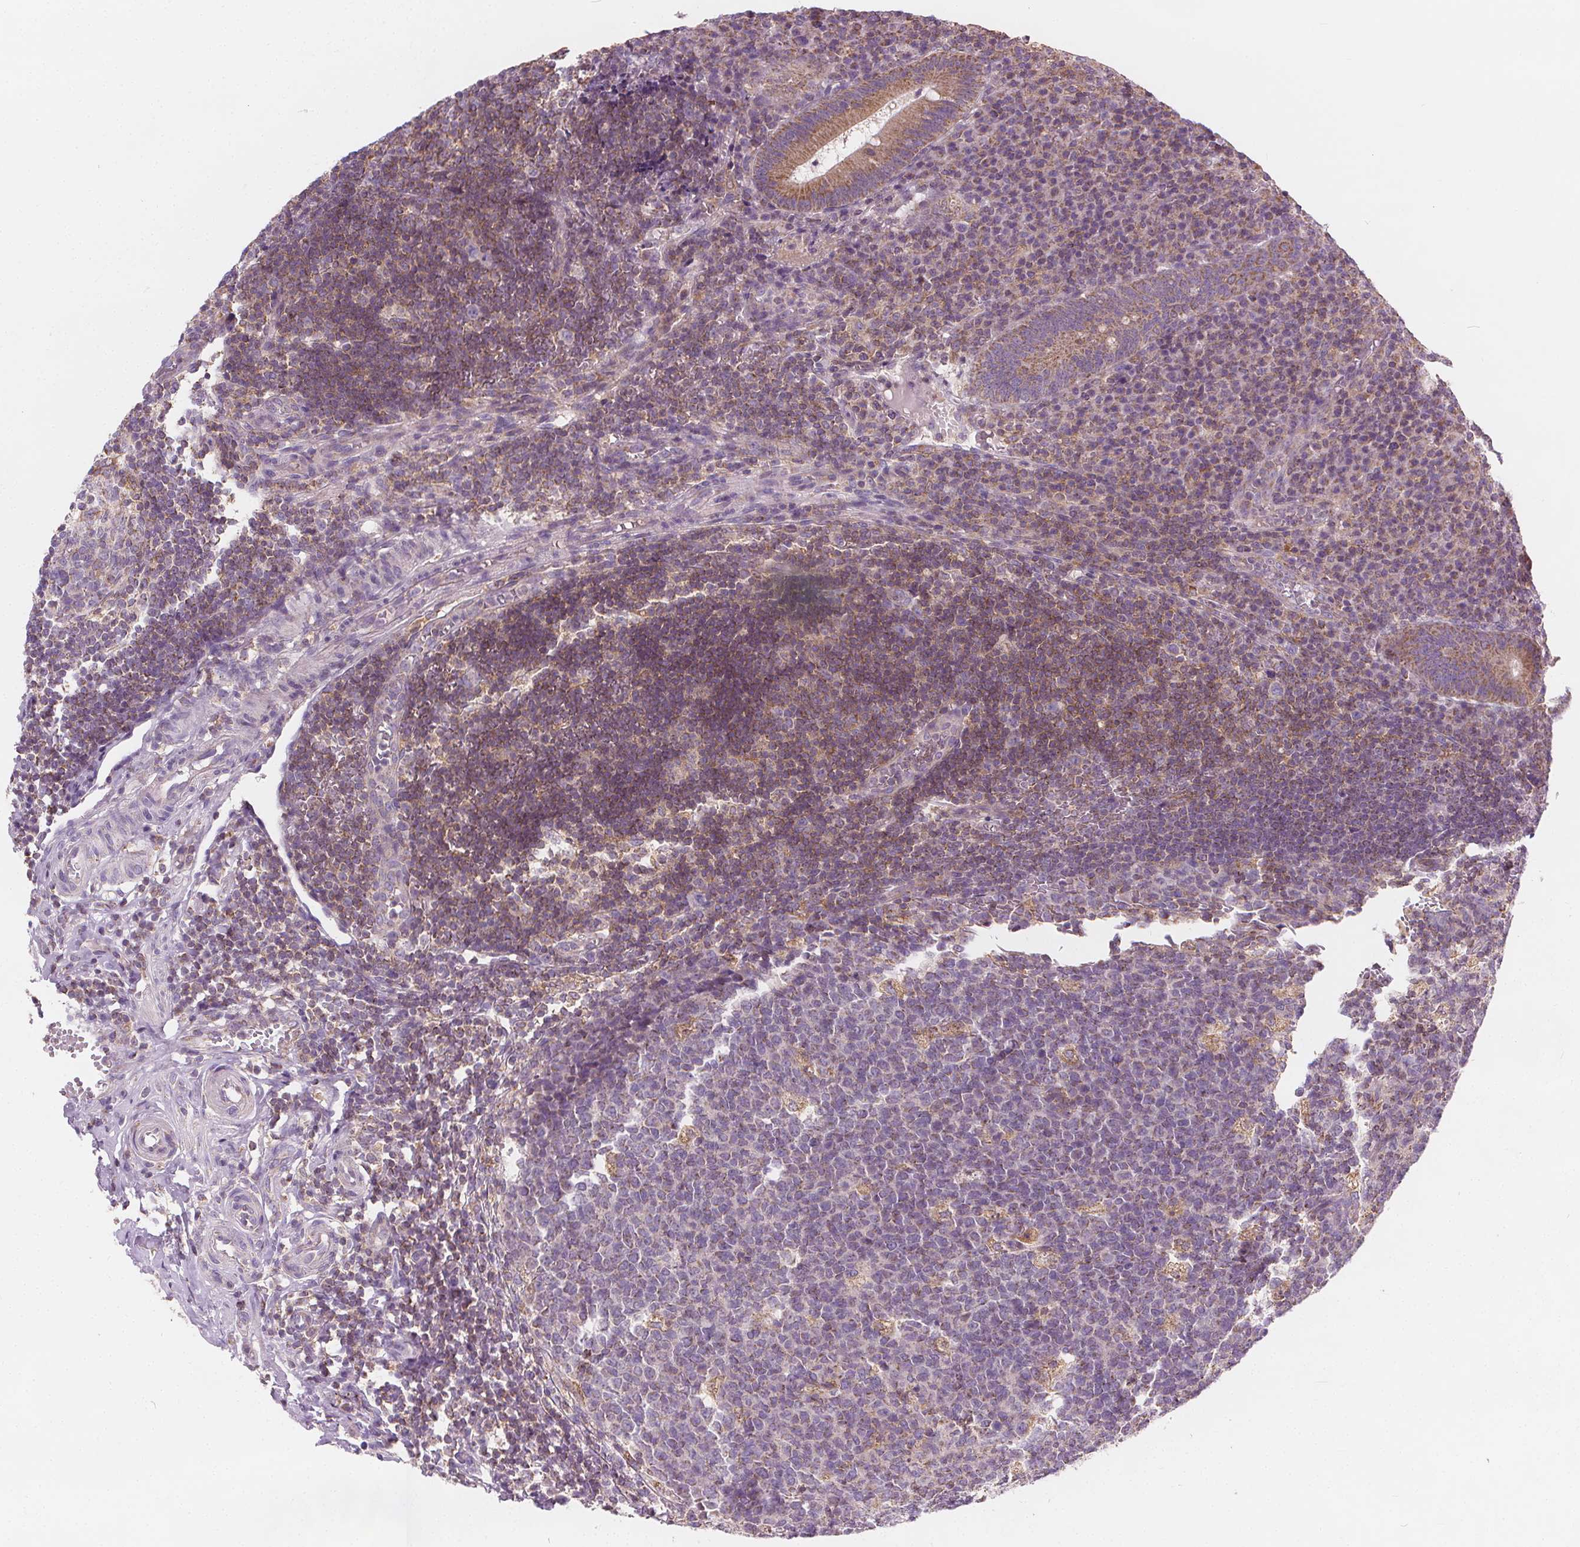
{"staining": {"intensity": "moderate", "quantity": "25%-75%", "location": "cytoplasmic/membranous"}, "tissue": "appendix", "cell_type": "Glandular cells", "image_type": "normal", "snomed": [{"axis": "morphology", "description": "Normal tissue, NOS"}, {"axis": "topography", "description": "Appendix"}], "caption": "High-magnification brightfield microscopy of unremarkable appendix stained with DAB (brown) and counterstained with hematoxylin (blue). glandular cells exhibit moderate cytoplasmic/membranous staining is seen in about25%-75% of cells. (IHC, brightfield microscopy, high magnification).", "gene": "RAB20", "patient": {"sex": "male", "age": 18}}